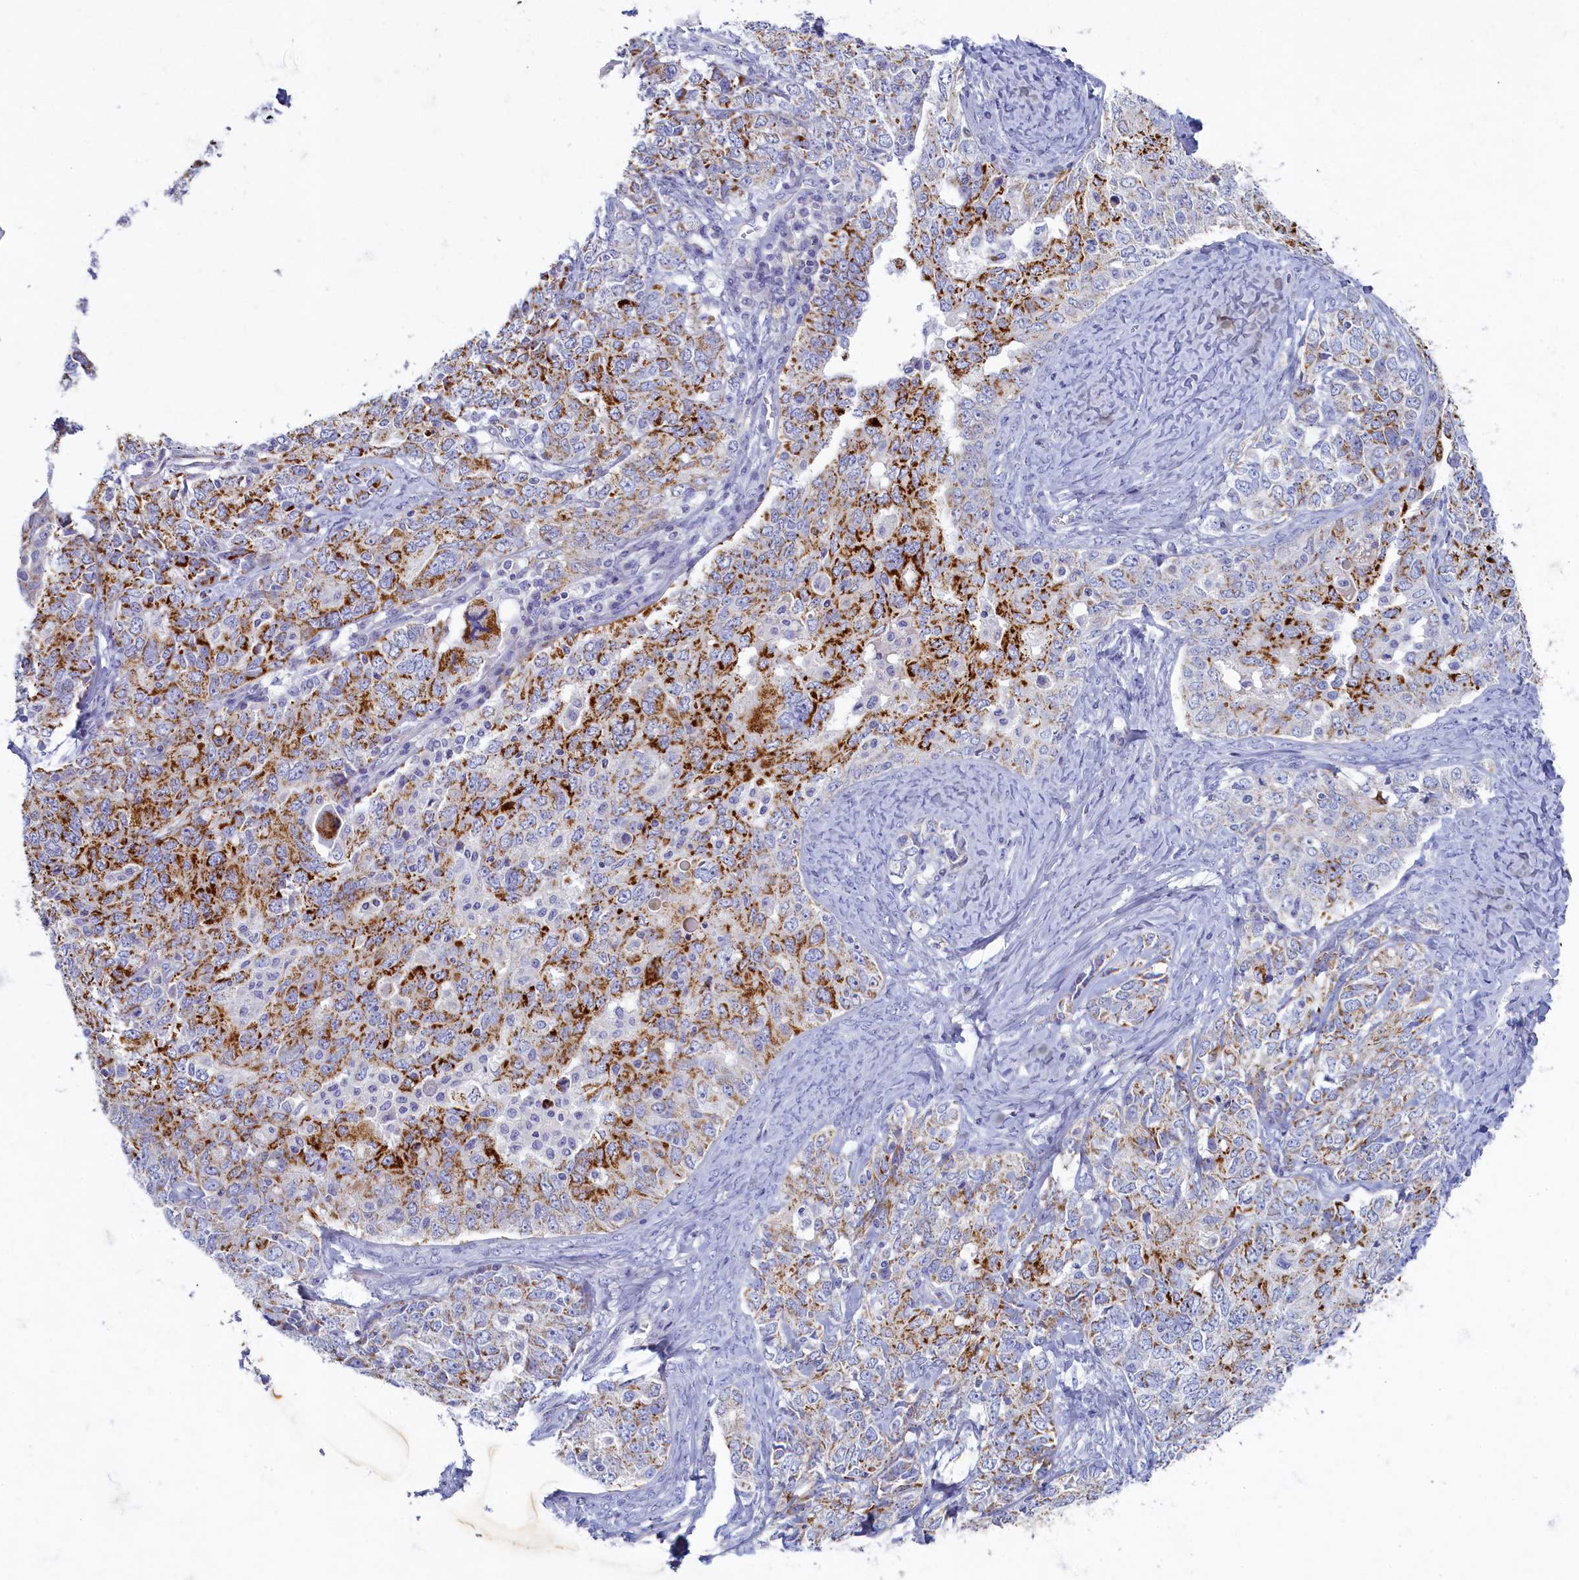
{"staining": {"intensity": "strong", "quantity": "25%-75%", "location": "cytoplasmic/membranous"}, "tissue": "ovarian cancer", "cell_type": "Tumor cells", "image_type": "cancer", "snomed": [{"axis": "morphology", "description": "Carcinoma, endometroid"}, {"axis": "topography", "description": "Ovary"}], "caption": "Human endometroid carcinoma (ovarian) stained with a protein marker reveals strong staining in tumor cells.", "gene": "OCIAD2", "patient": {"sex": "female", "age": 62}}